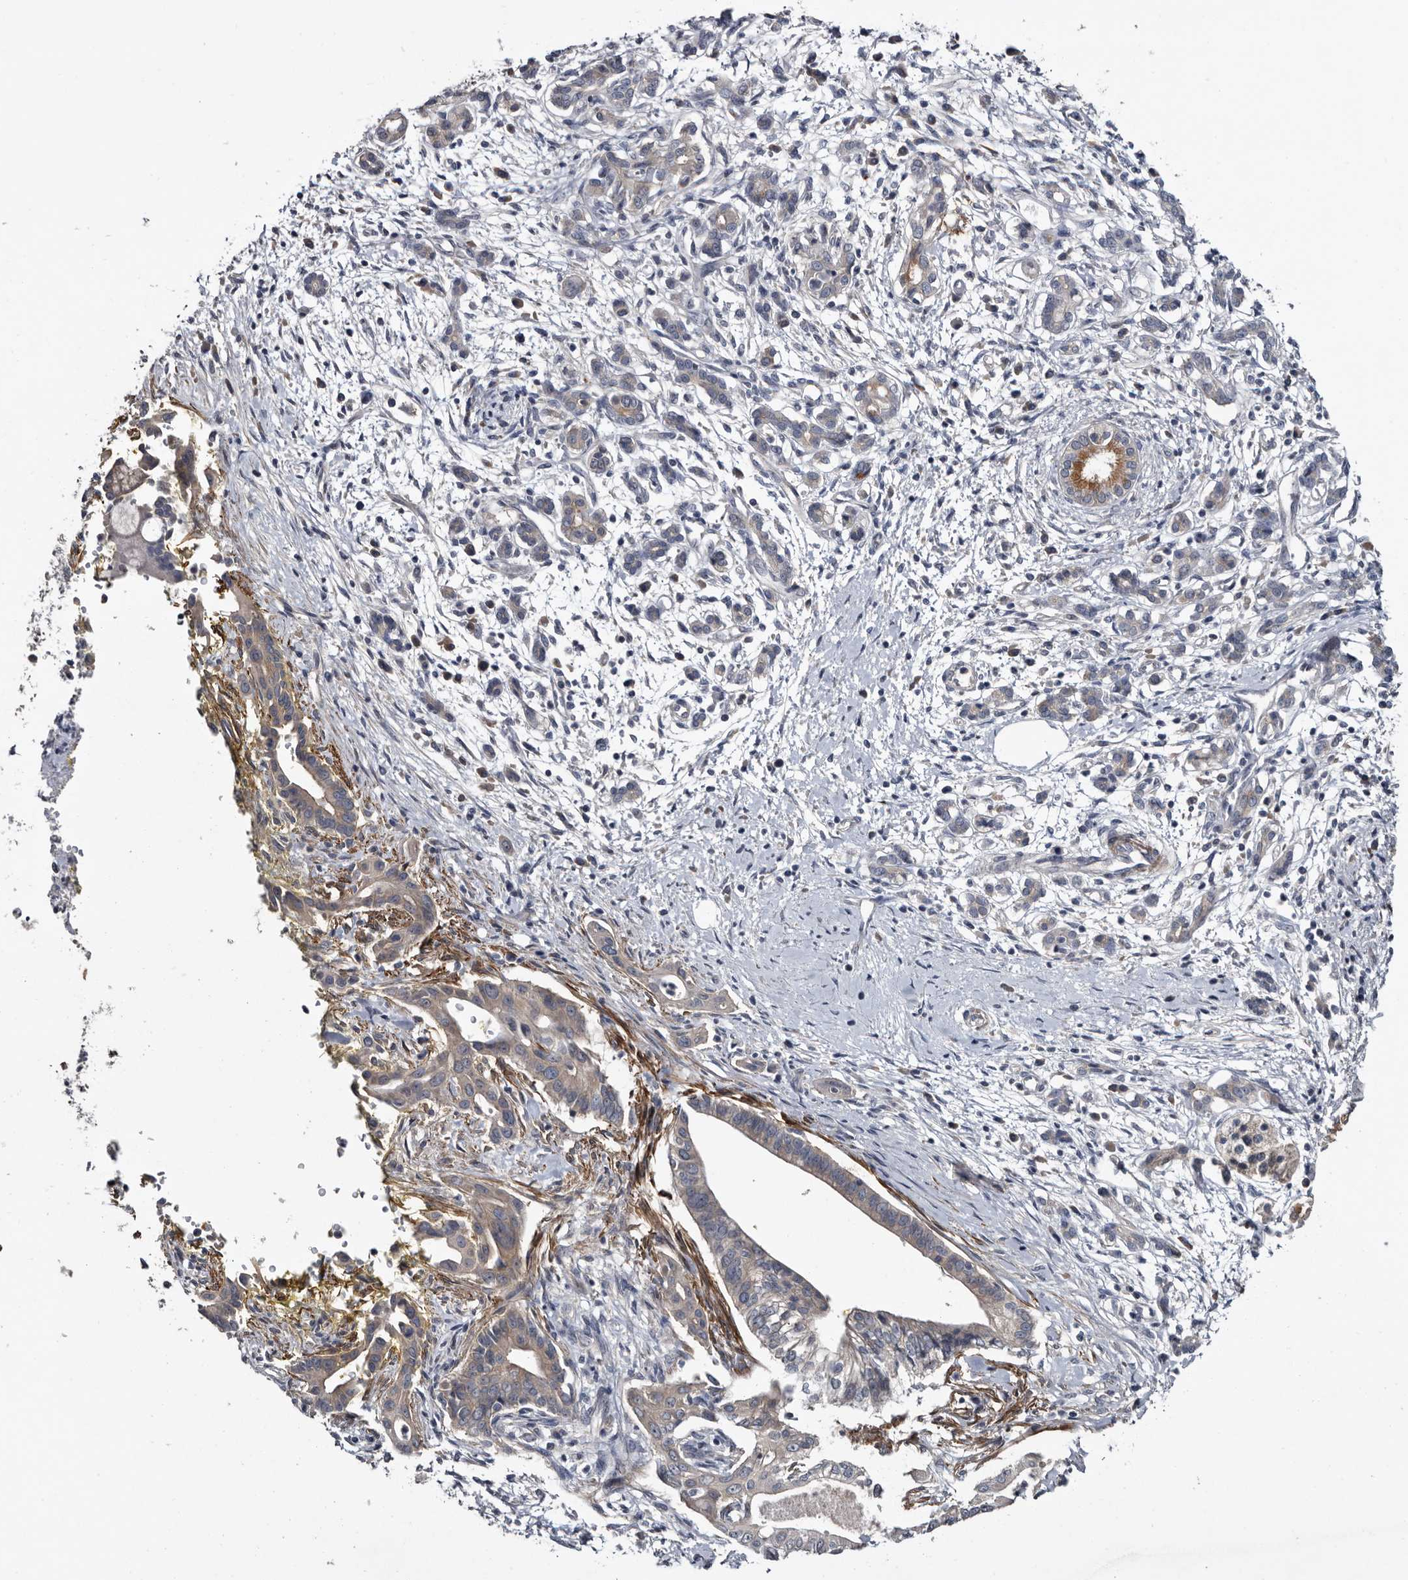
{"staining": {"intensity": "negative", "quantity": "none", "location": "none"}, "tissue": "pancreatic cancer", "cell_type": "Tumor cells", "image_type": "cancer", "snomed": [{"axis": "morphology", "description": "Adenocarcinoma, NOS"}, {"axis": "topography", "description": "Pancreas"}], "caption": "There is no significant positivity in tumor cells of adenocarcinoma (pancreatic). (IHC, brightfield microscopy, high magnification).", "gene": "IARS1", "patient": {"sex": "male", "age": 58}}